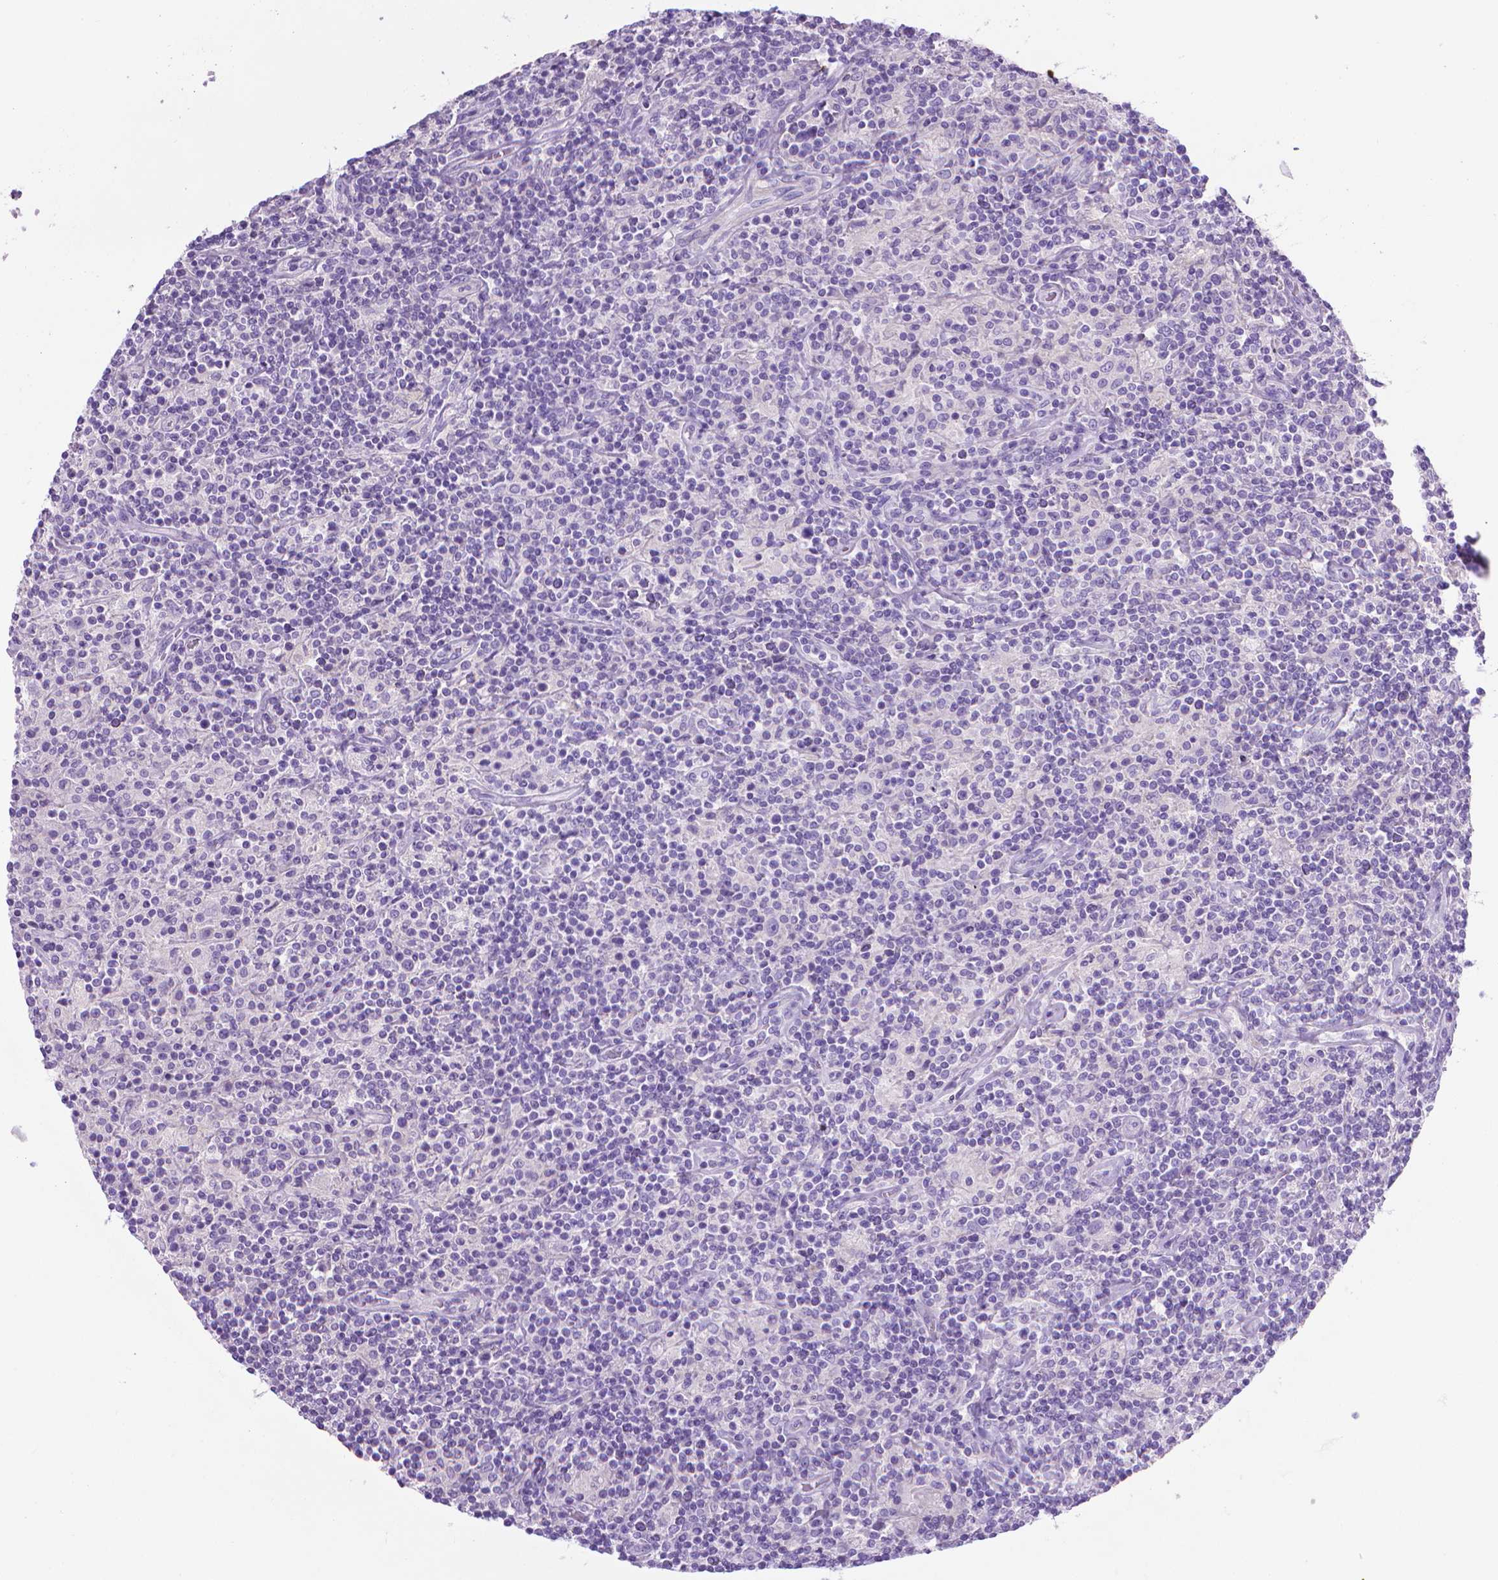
{"staining": {"intensity": "negative", "quantity": "none", "location": "none"}, "tissue": "lymphoma", "cell_type": "Tumor cells", "image_type": "cancer", "snomed": [{"axis": "morphology", "description": "Hodgkin's disease, NOS"}, {"axis": "topography", "description": "Lymph node"}], "caption": "Lymphoma was stained to show a protein in brown. There is no significant positivity in tumor cells.", "gene": "FASN", "patient": {"sex": "male", "age": 70}}